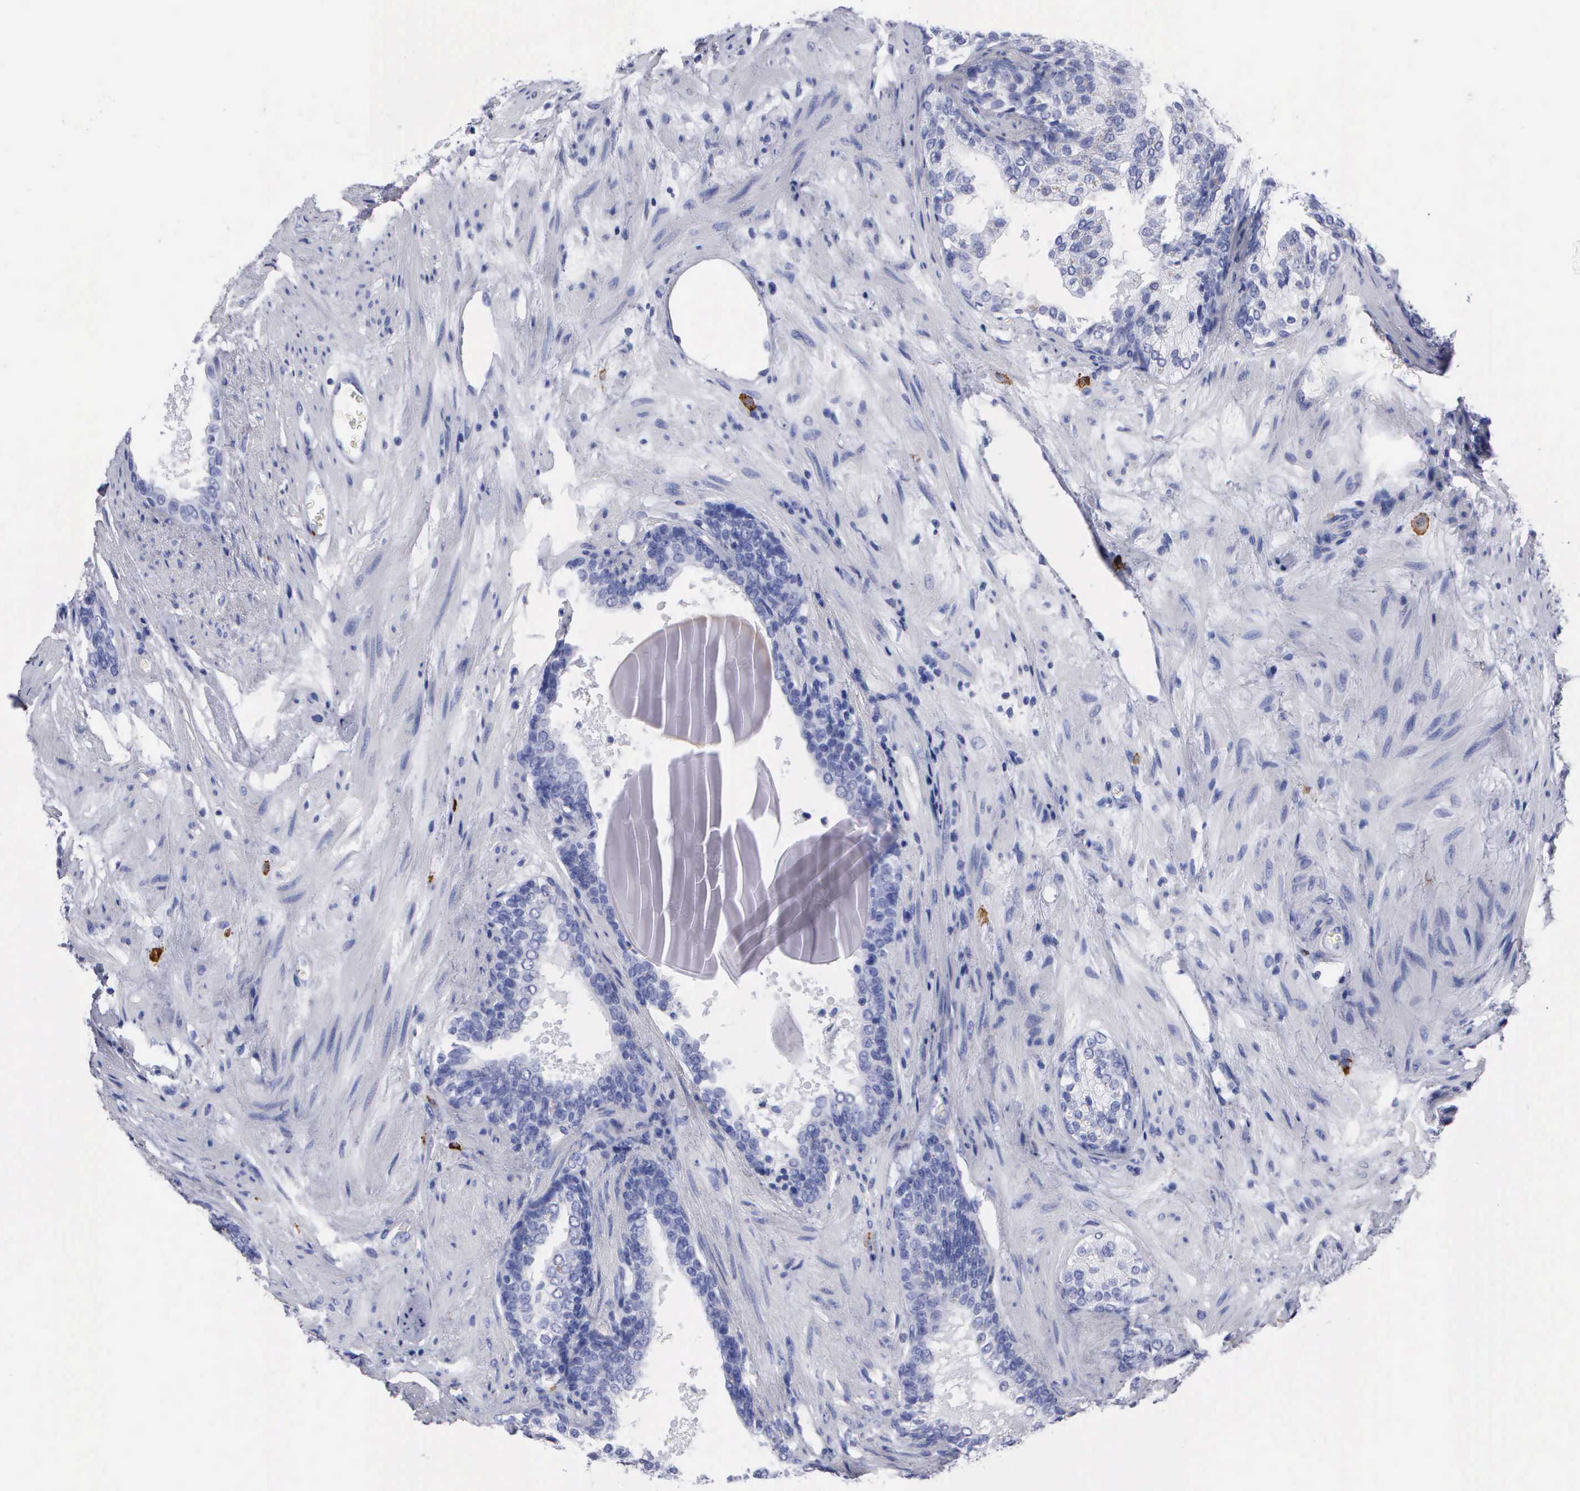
{"staining": {"intensity": "negative", "quantity": "none", "location": "none"}, "tissue": "prostate cancer", "cell_type": "Tumor cells", "image_type": "cancer", "snomed": [{"axis": "morphology", "description": "Adenocarcinoma, Low grade"}, {"axis": "topography", "description": "Prostate"}], "caption": "Prostate cancer stained for a protein using immunohistochemistry (IHC) displays no positivity tumor cells.", "gene": "CTSG", "patient": {"sex": "male", "age": 69}}